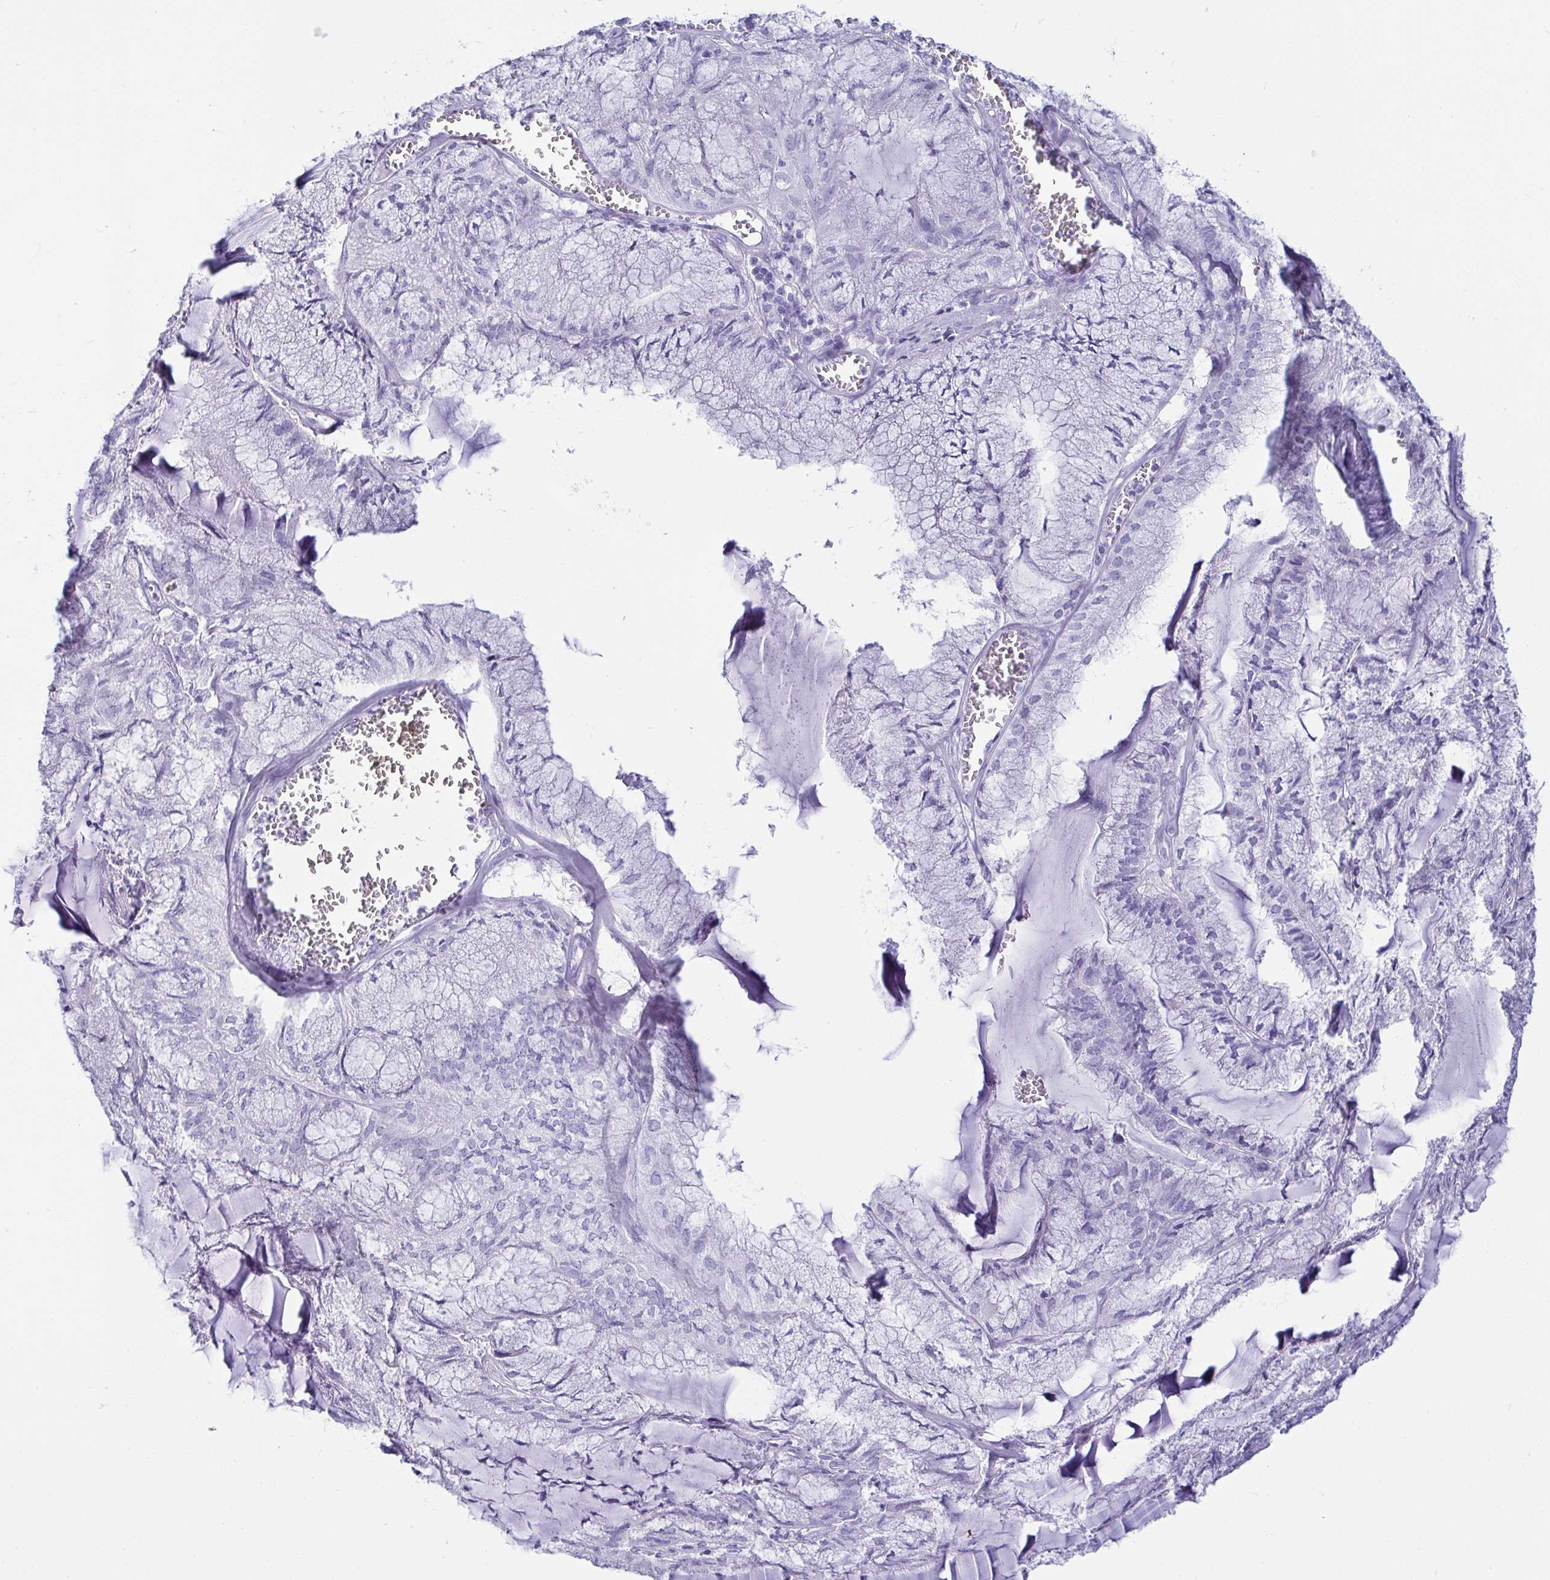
{"staining": {"intensity": "negative", "quantity": "none", "location": "none"}, "tissue": "endometrial cancer", "cell_type": "Tumor cells", "image_type": "cancer", "snomed": [{"axis": "morphology", "description": "Carcinoma, NOS"}, {"axis": "topography", "description": "Endometrium"}], "caption": "Carcinoma (endometrial) was stained to show a protein in brown. There is no significant staining in tumor cells.", "gene": "CD164L2", "patient": {"sex": "female", "age": 62}}